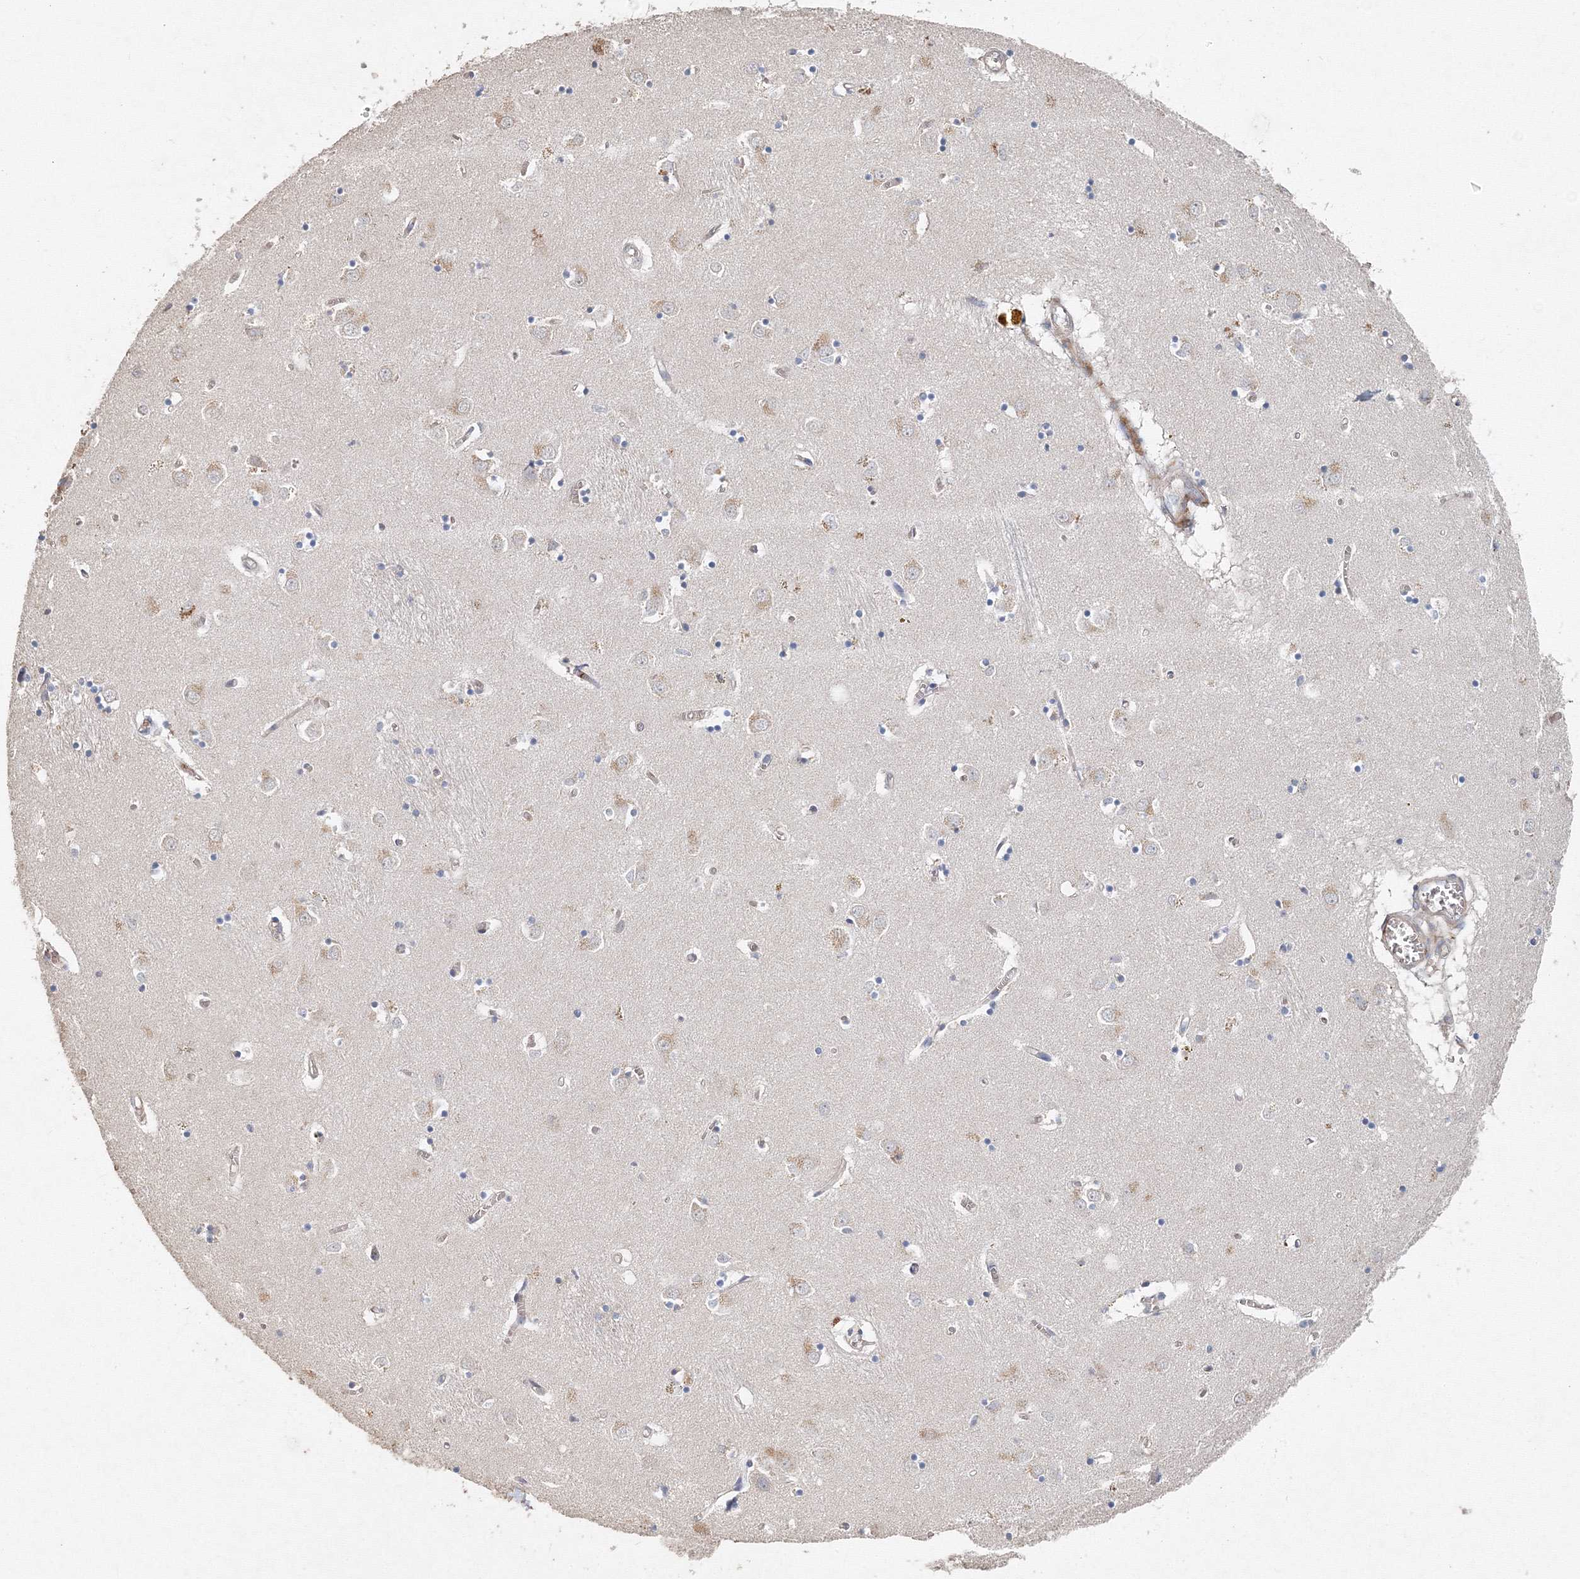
{"staining": {"intensity": "negative", "quantity": "none", "location": "none"}, "tissue": "caudate", "cell_type": "Glial cells", "image_type": "normal", "snomed": [{"axis": "morphology", "description": "Normal tissue, NOS"}, {"axis": "topography", "description": "Lateral ventricle wall"}], "caption": "Benign caudate was stained to show a protein in brown. There is no significant positivity in glial cells. The staining was performed using DAB (3,3'-diaminobenzidine) to visualize the protein expression in brown, while the nuclei were stained in blue with hematoxylin (Magnification: 20x).", "gene": "NALF2", "patient": {"sex": "male", "age": 70}}